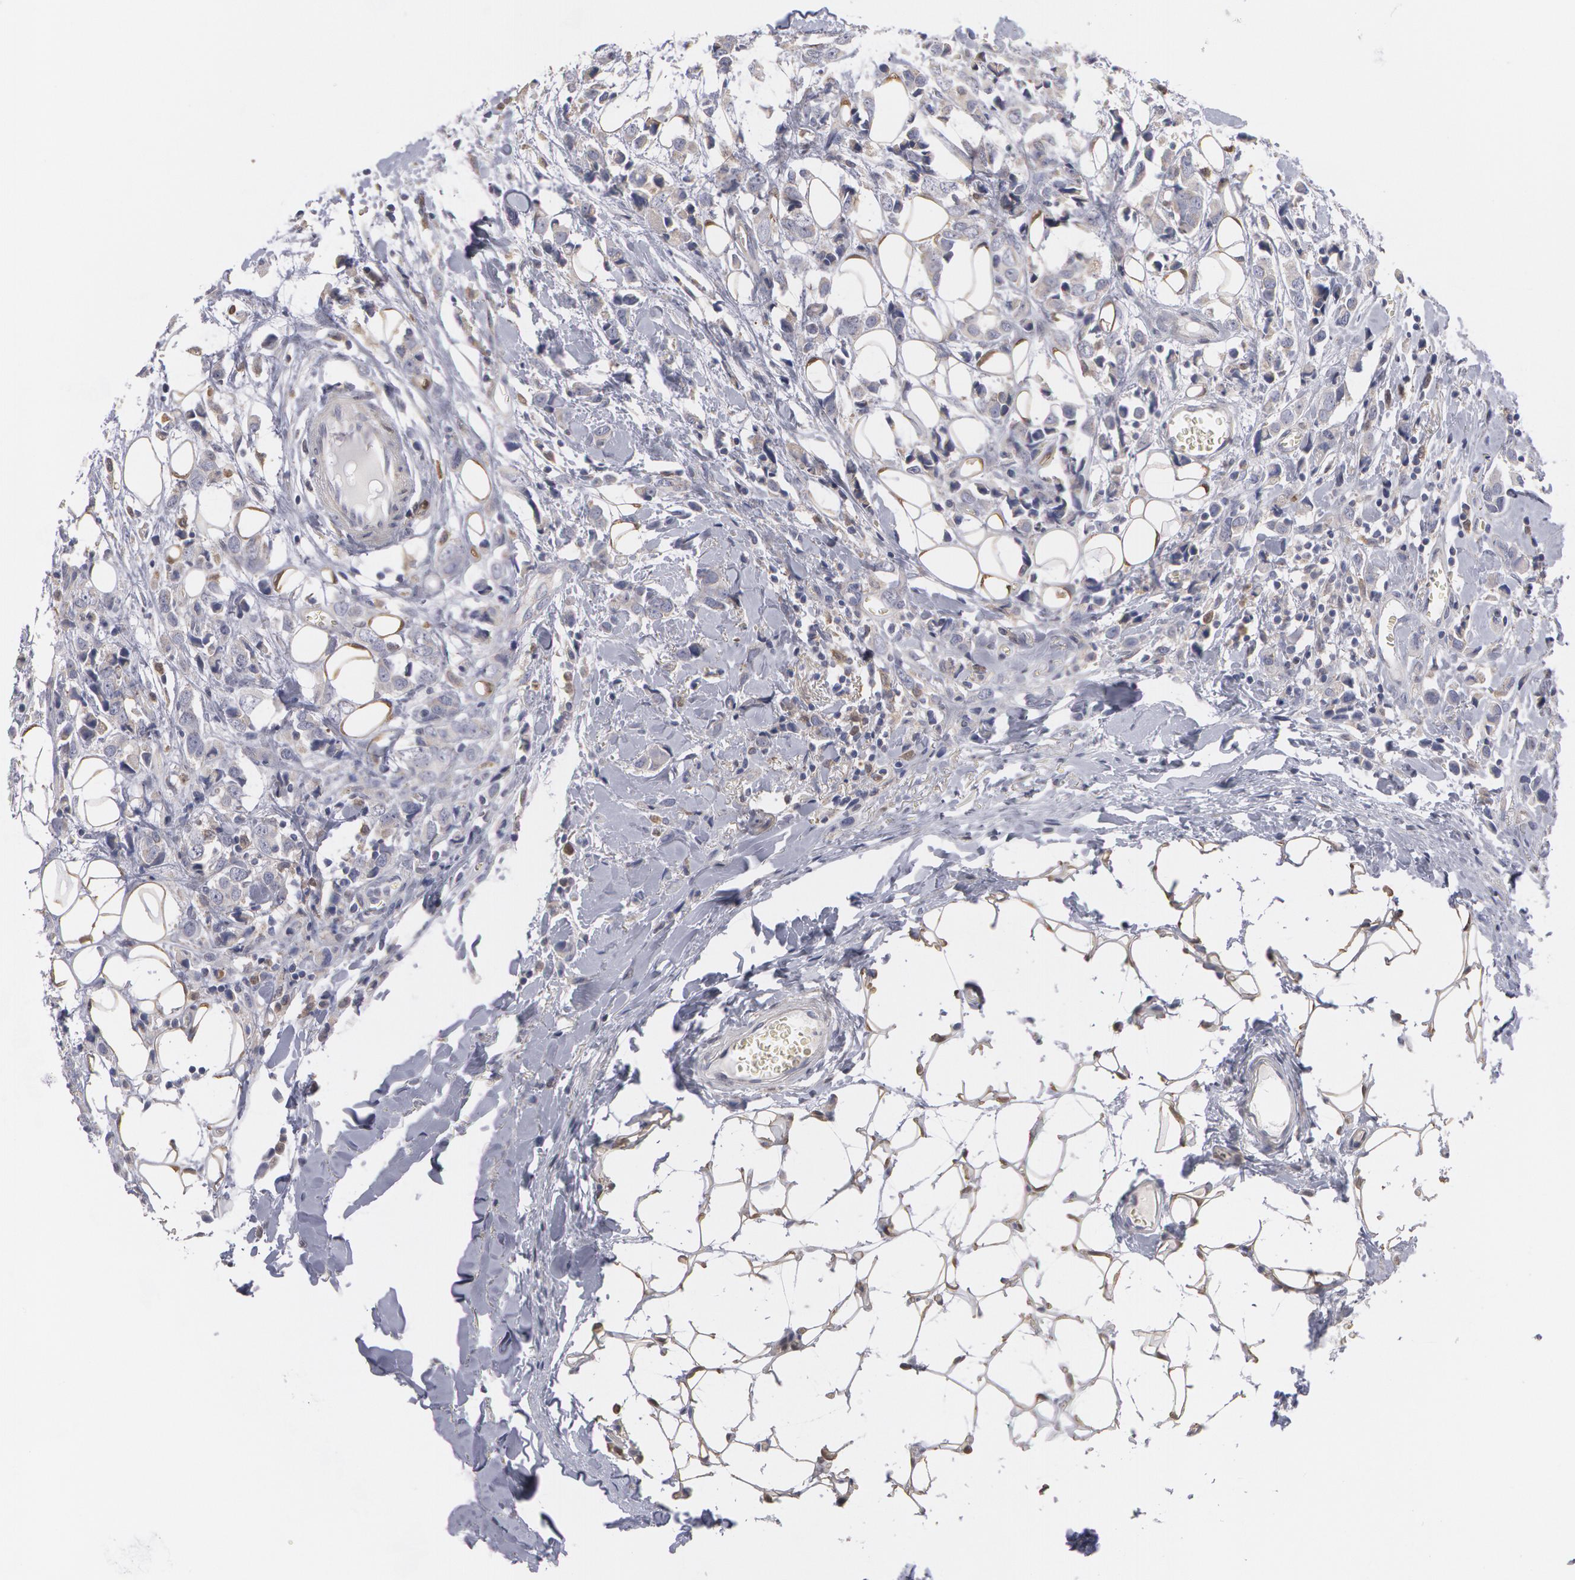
{"staining": {"intensity": "weak", "quantity": "25%-75%", "location": "cytoplasmic/membranous"}, "tissue": "breast cancer", "cell_type": "Tumor cells", "image_type": "cancer", "snomed": [{"axis": "morphology", "description": "Lobular carcinoma"}, {"axis": "topography", "description": "Breast"}], "caption": "Protein positivity by IHC demonstrates weak cytoplasmic/membranous expression in approximately 25%-75% of tumor cells in lobular carcinoma (breast). (DAB IHC with brightfield microscopy, high magnification).", "gene": "CAT", "patient": {"sex": "female", "age": 57}}